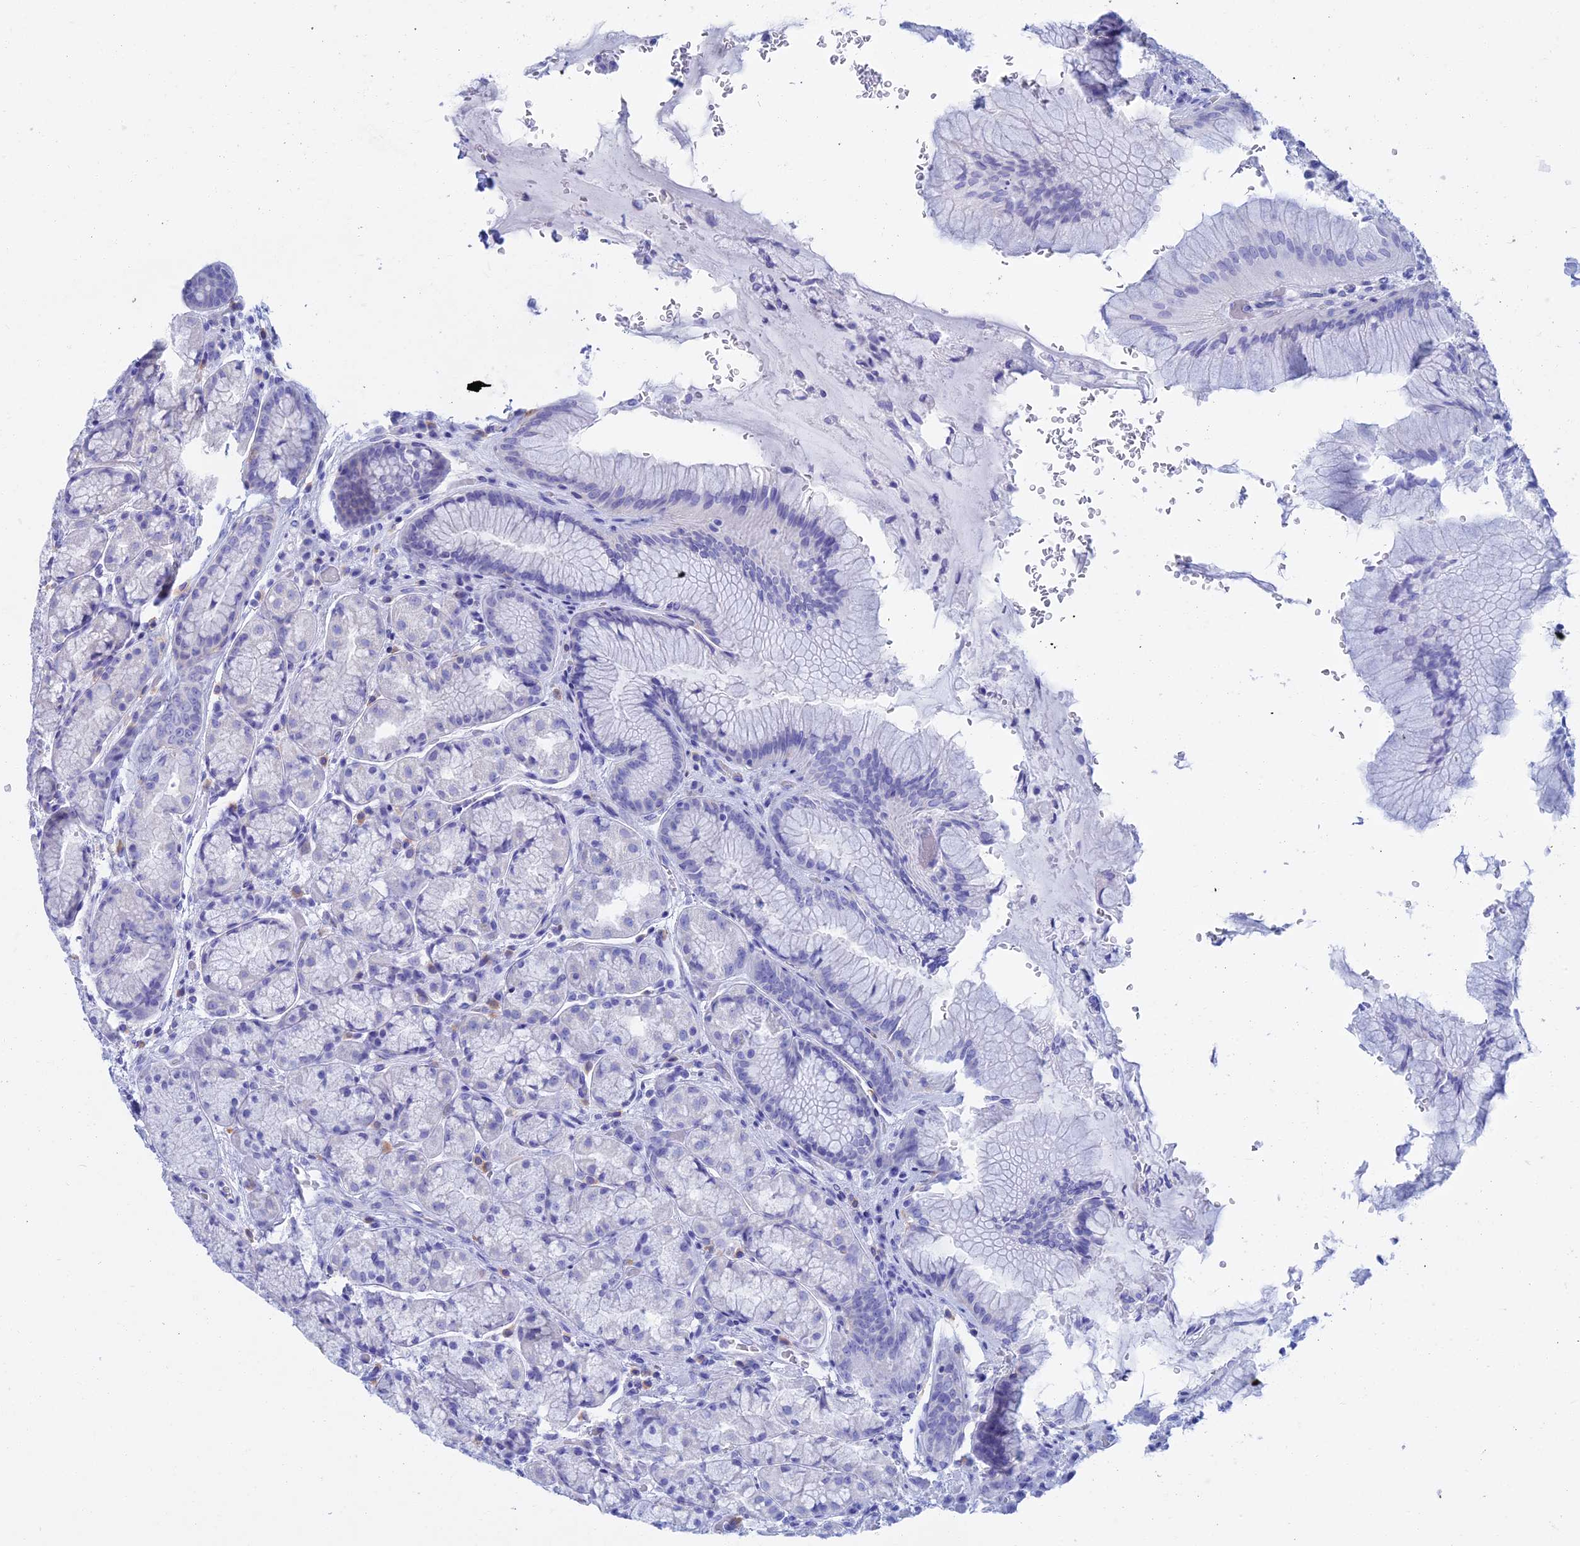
{"staining": {"intensity": "negative", "quantity": "none", "location": "none"}, "tissue": "stomach", "cell_type": "Glandular cells", "image_type": "normal", "snomed": [{"axis": "morphology", "description": "Normal tissue, NOS"}, {"axis": "topography", "description": "Stomach"}], "caption": "Immunohistochemical staining of benign human stomach reveals no significant staining in glandular cells.", "gene": "SLC2A6", "patient": {"sex": "male", "age": 63}}